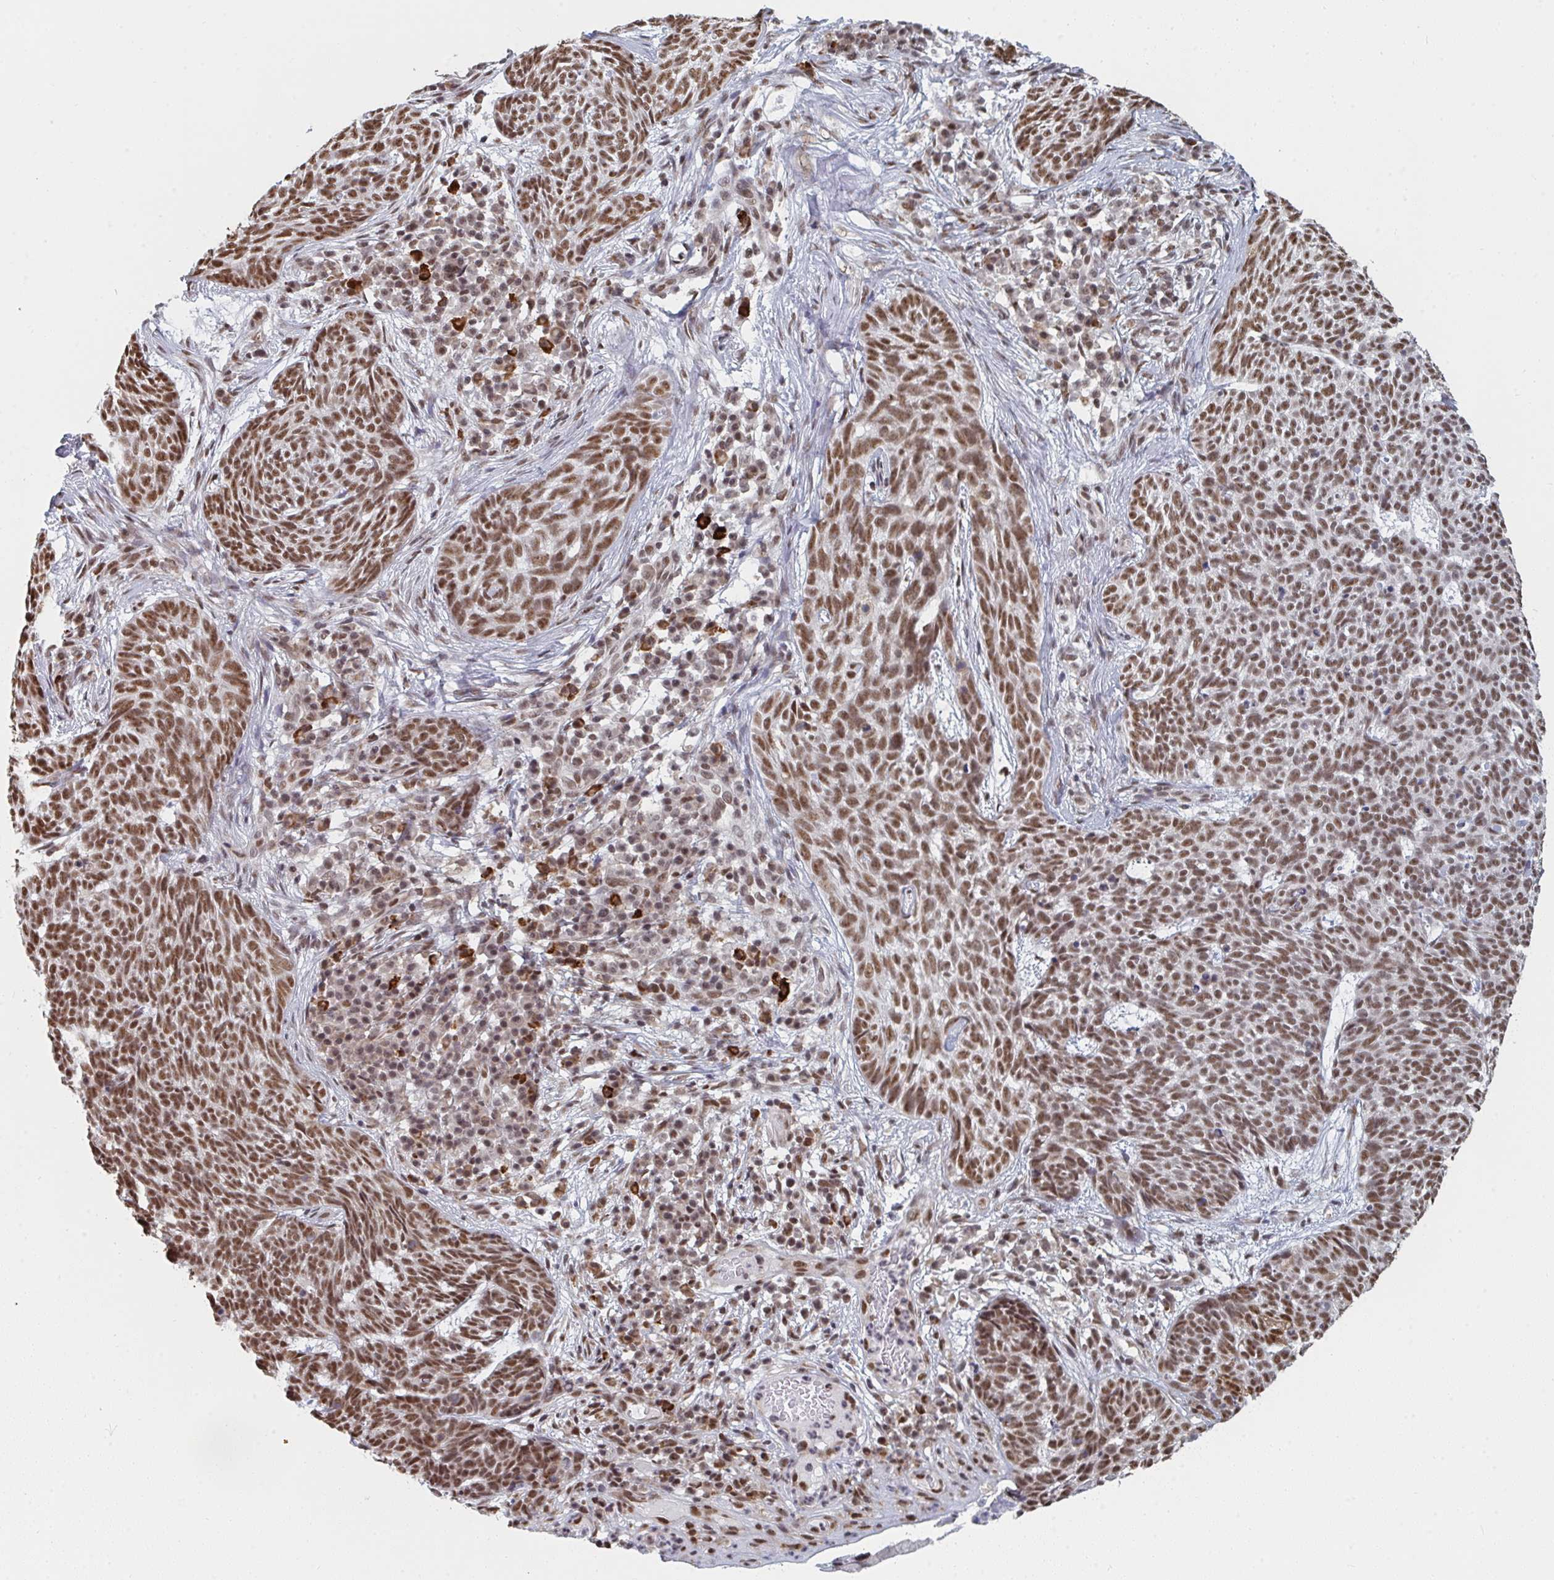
{"staining": {"intensity": "moderate", "quantity": ">75%", "location": "nuclear"}, "tissue": "skin cancer", "cell_type": "Tumor cells", "image_type": "cancer", "snomed": [{"axis": "morphology", "description": "Basal cell carcinoma"}, {"axis": "topography", "description": "Skin"}], "caption": "The histopathology image demonstrates staining of skin cancer (basal cell carcinoma), revealing moderate nuclear protein expression (brown color) within tumor cells.", "gene": "MBNL1", "patient": {"sex": "female", "age": 93}}